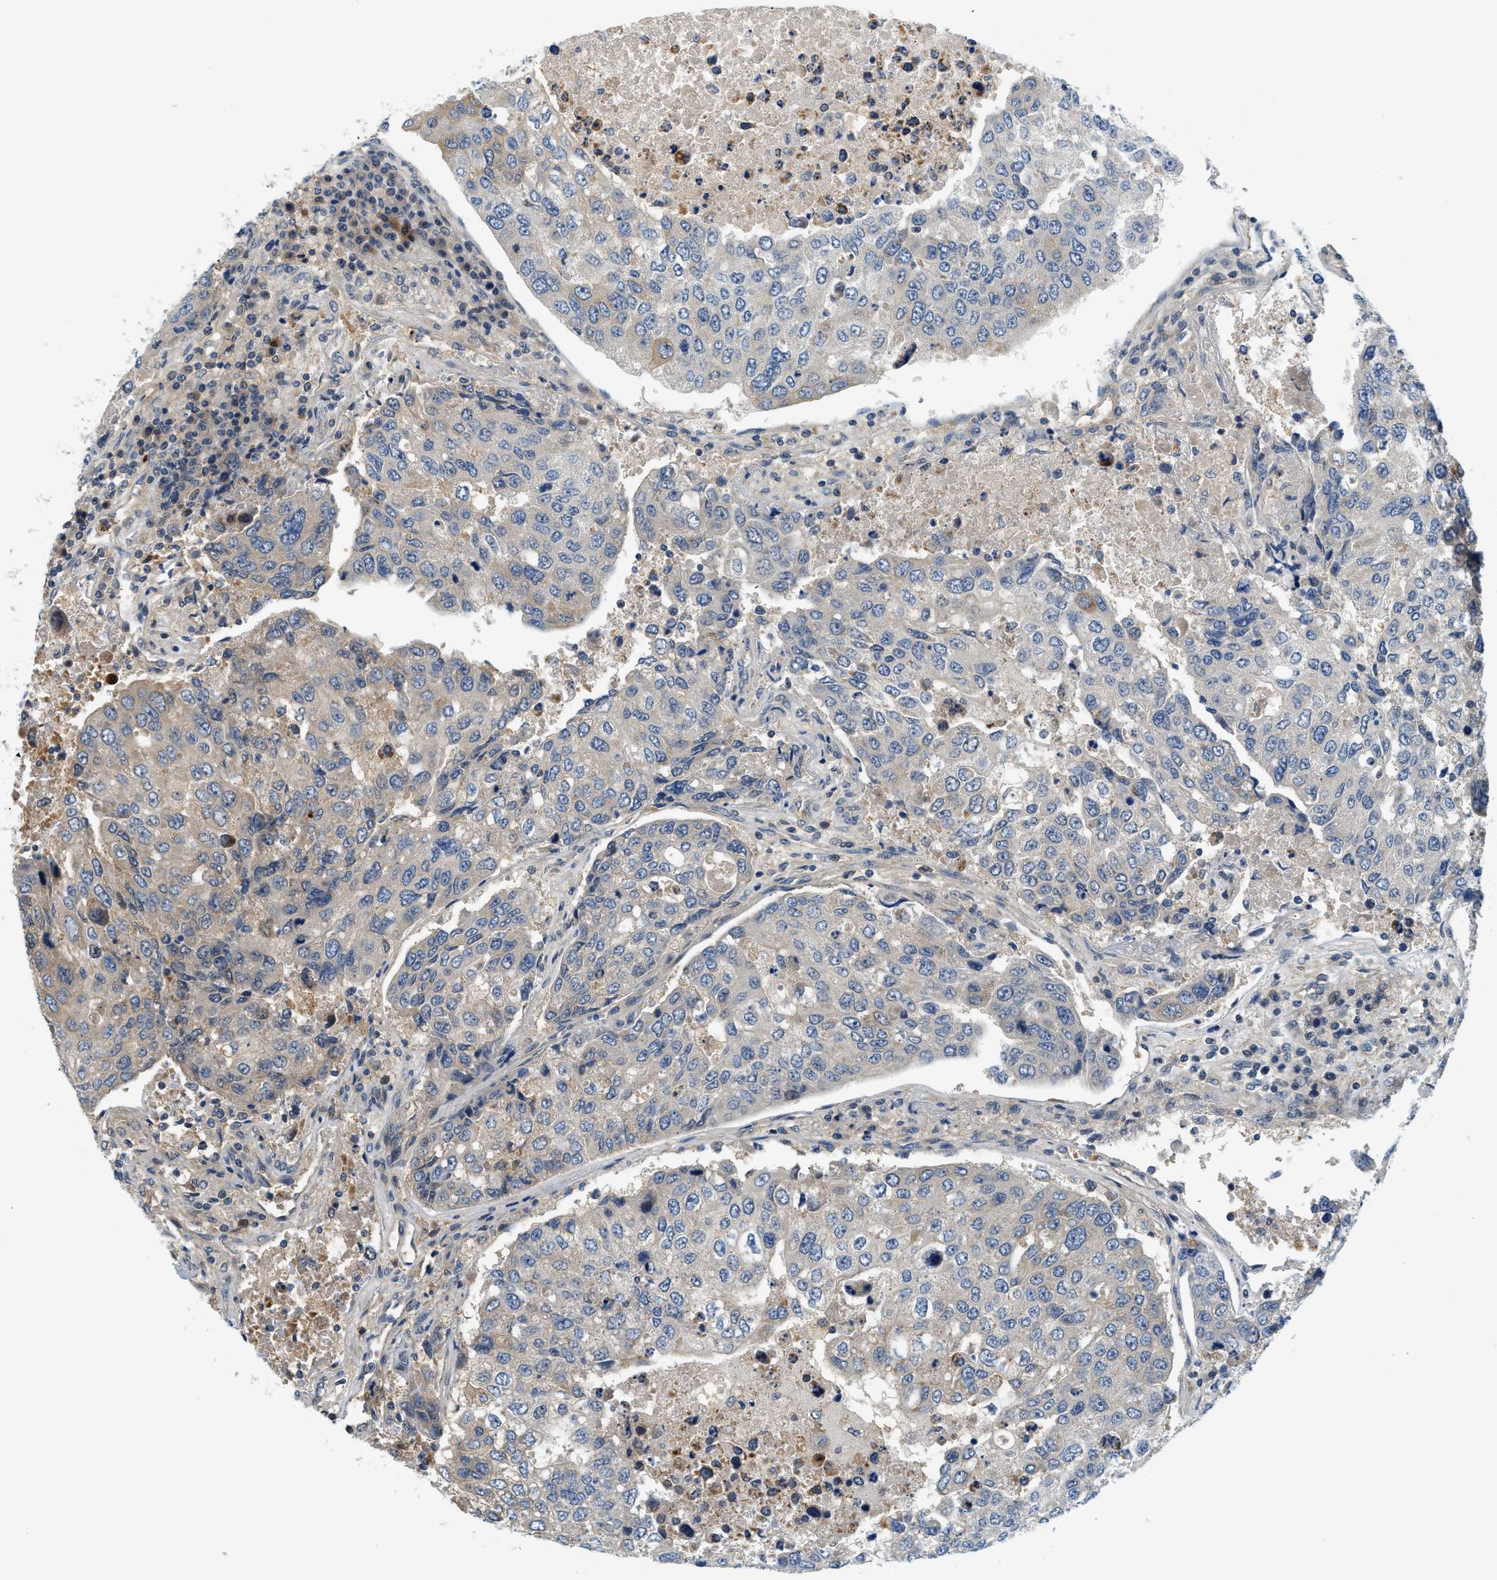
{"staining": {"intensity": "moderate", "quantity": "25%-75%", "location": "cytoplasmic/membranous"}, "tissue": "urothelial cancer", "cell_type": "Tumor cells", "image_type": "cancer", "snomed": [{"axis": "morphology", "description": "Urothelial carcinoma, High grade"}, {"axis": "topography", "description": "Lymph node"}, {"axis": "topography", "description": "Urinary bladder"}], "caption": "This photomicrograph displays immunohistochemistry staining of human urothelial carcinoma (high-grade), with medium moderate cytoplasmic/membranous staining in approximately 25%-75% of tumor cells.", "gene": "KCNK1", "patient": {"sex": "male", "age": 51}}